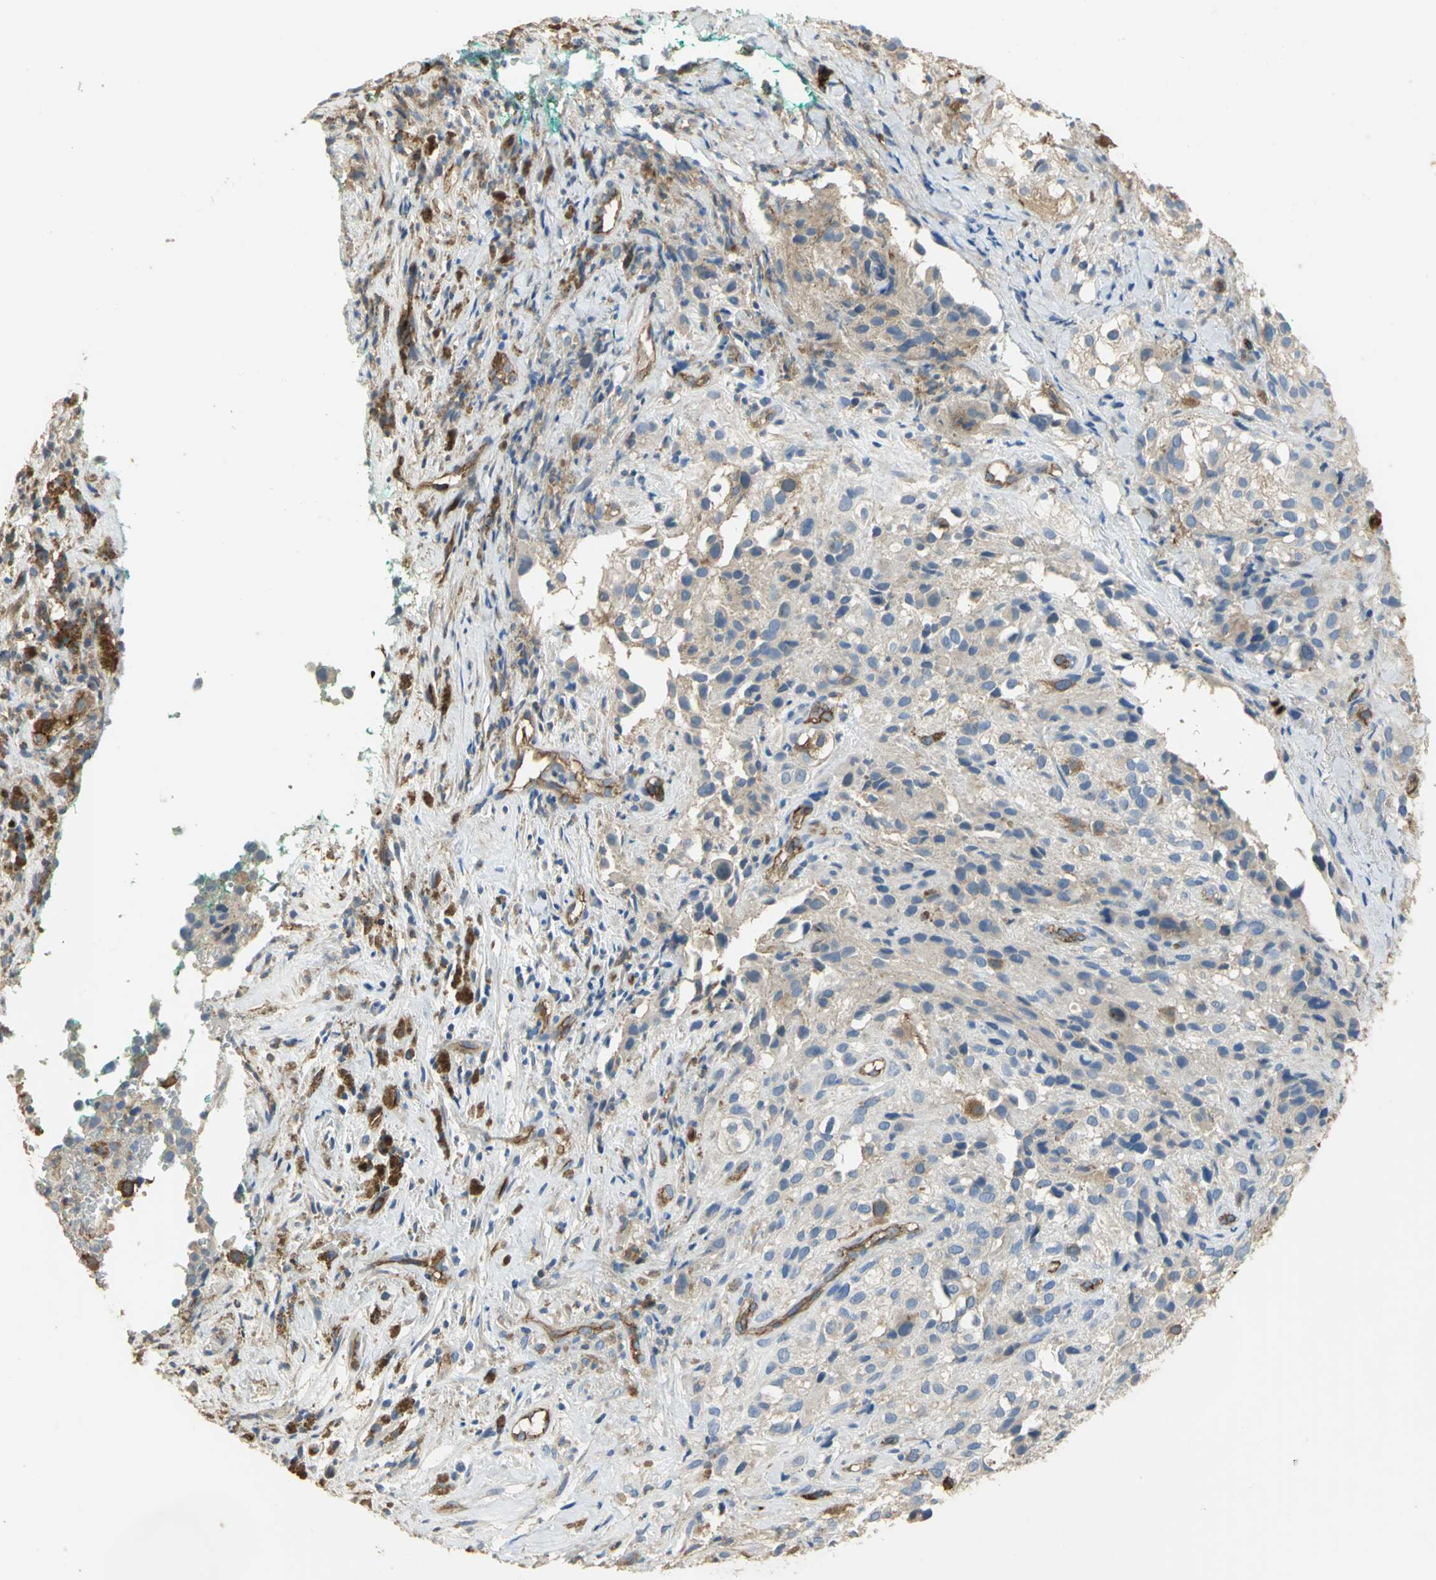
{"staining": {"intensity": "strong", "quantity": "<25%", "location": "cytoplasmic/membranous"}, "tissue": "melanoma", "cell_type": "Tumor cells", "image_type": "cancer", "snomed": [{"axis": "morphology", "description": "Necrosis, NOS"}, {"axis": "morphology", "description": "Malignant melanoma, NOS"}, {"axis": "topography", "description": "Skin"}], "caption": "The photomicrograph exhibits immunohistochemical staining of melanoma. There is strong cytoplasmic/membranous staining is seen in about <25% of tumor cells.", "gene": "DLGAP5", "patient": {"sex": "female", "age": 87}}